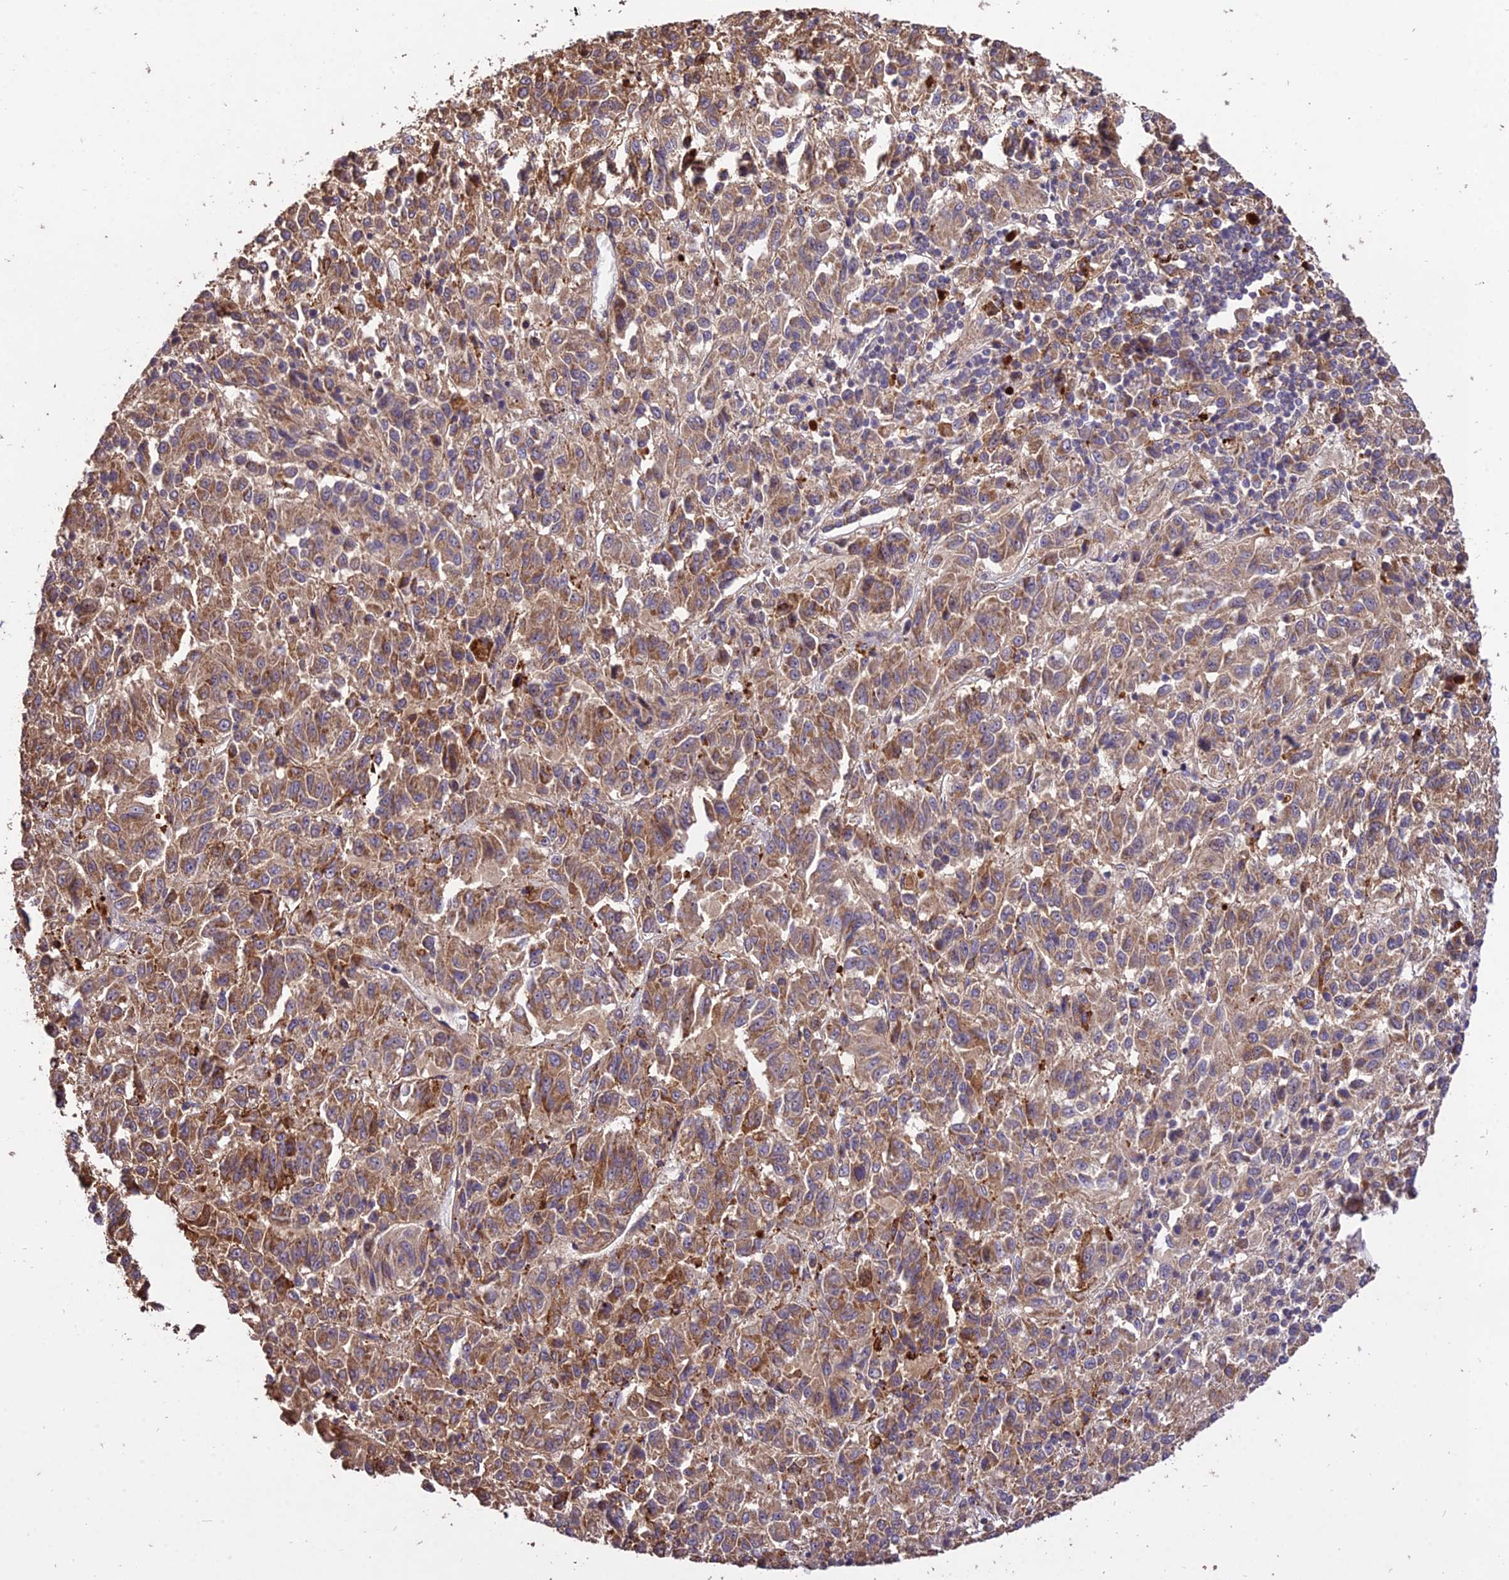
{"staining": {"intensity": "moderate", "quantity": ">75%", "location": "cytoplasmic/membranous"}, "tissue": "melanoma", "cell_type": "Tumor cells", "image_type": "cancer", "snomed": [{"axis": "morphology", "description": "Malignant melanoma, Metastatic site"}, {"axis": "topography", "description": "Lung"}], "caption": "Brown immunohistochemical staining in melanoma reveals moderate cytoplasmic/membranous expression in approximately >75% of tumor cells. The protein of interest is stained brown, and the nuclei are stained in blue (DAB IHC with brightfield microscopy, high magnification).", "gene": "SDHD", "patient": {"sex": "male", "age": 64}}